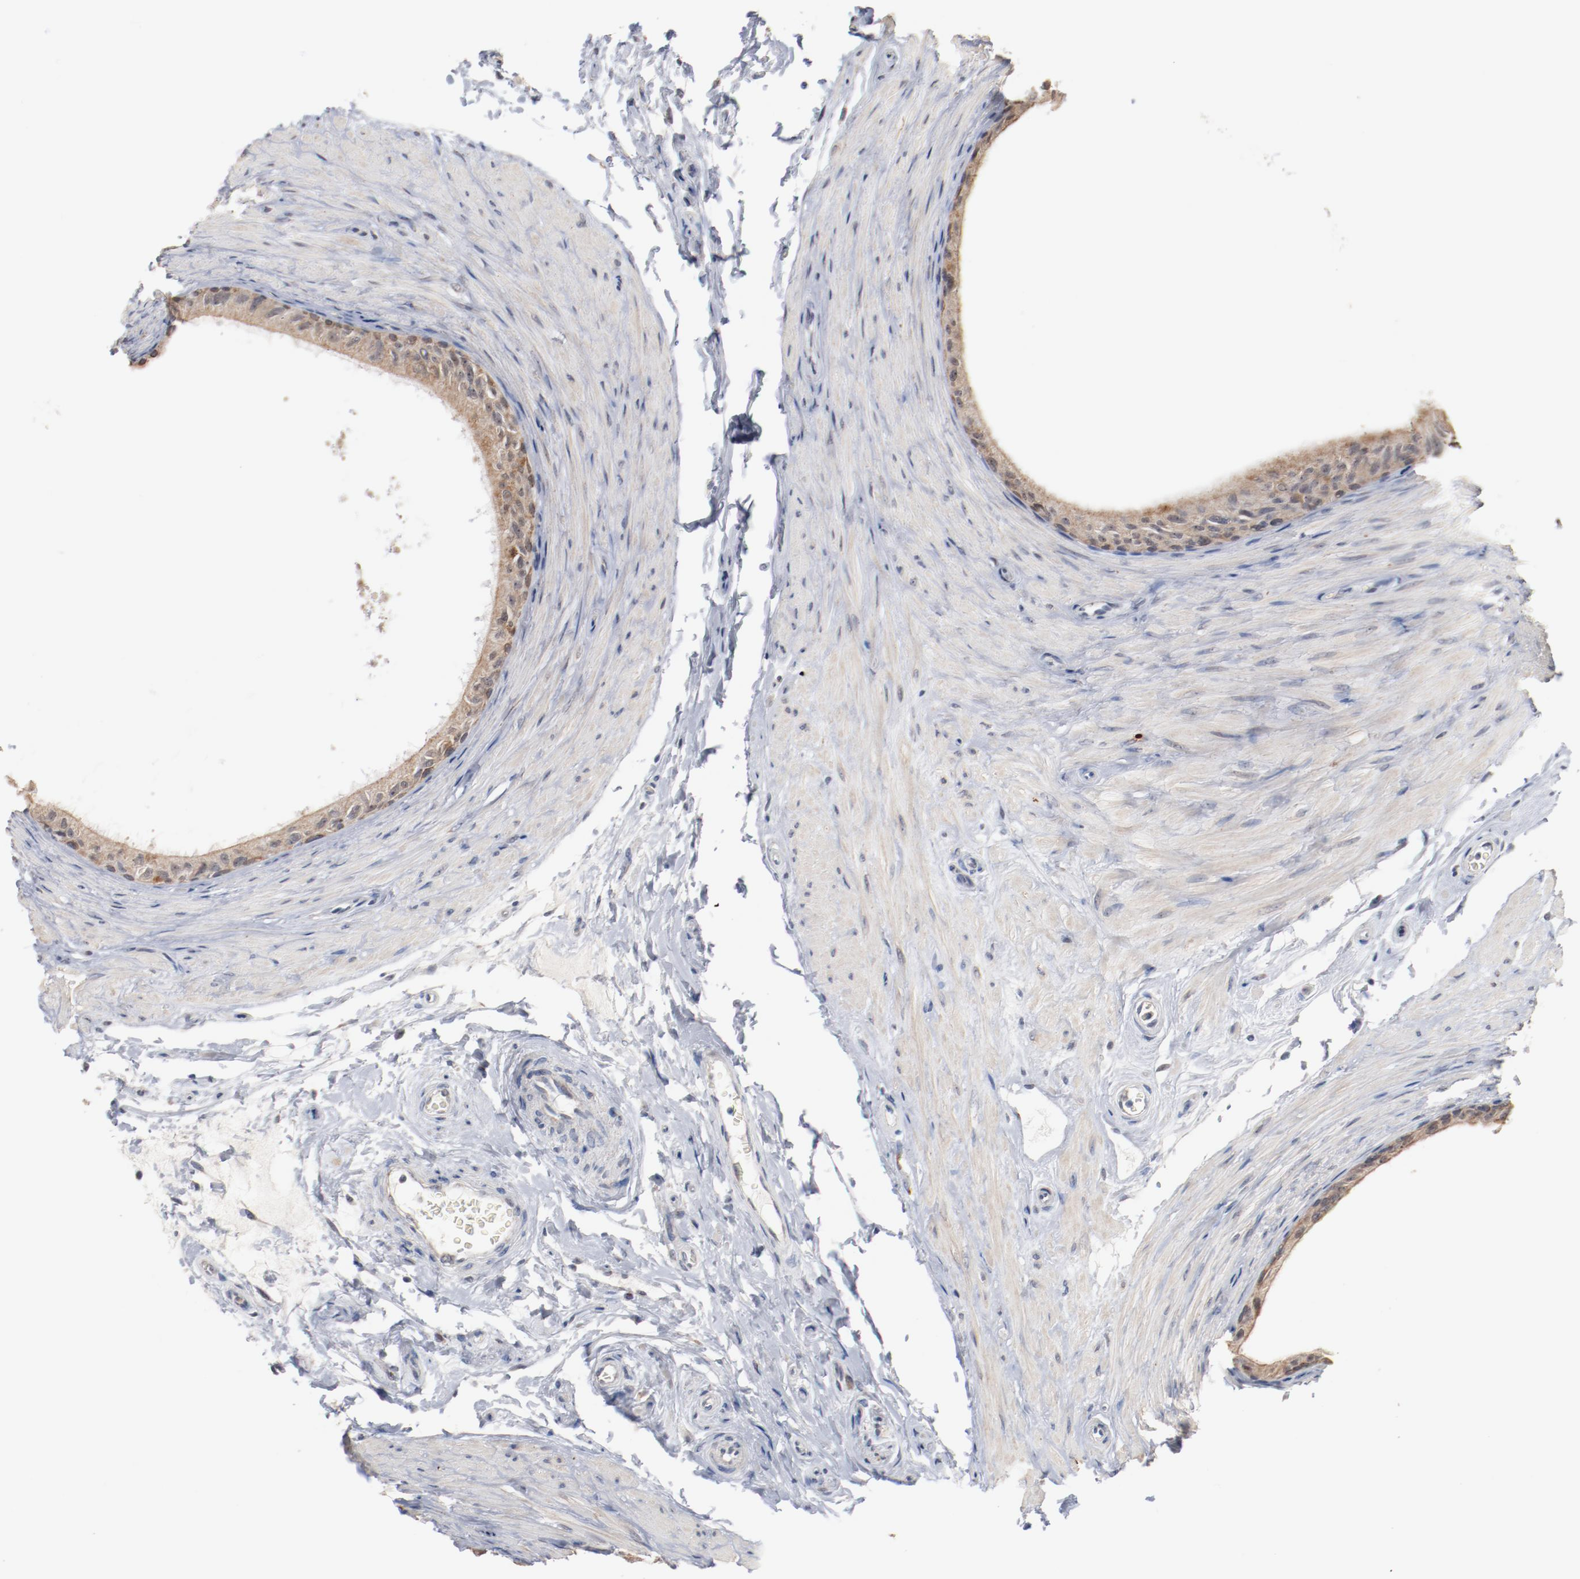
{"staining": {"intensity": "weak", "quantity": ">75%", "location": "cytoplasmic/membranous"}, "tissue": "epididymis", "cell_type": "Glandular cells", "image_type": "normal", "snomed": [{"axis": "morphology", "description": "Normal tissue, NOS"}, {"axis": "topography", "description": "Epididymis"}], "caption": "Protein expression analysis of unremarkable epididymis exhibits weak cytoplasmic/membranous positivity in approximately >75% of glandular cells.", "gene": "ERICH1", "patient": {"sex": "male", "age": 68}}